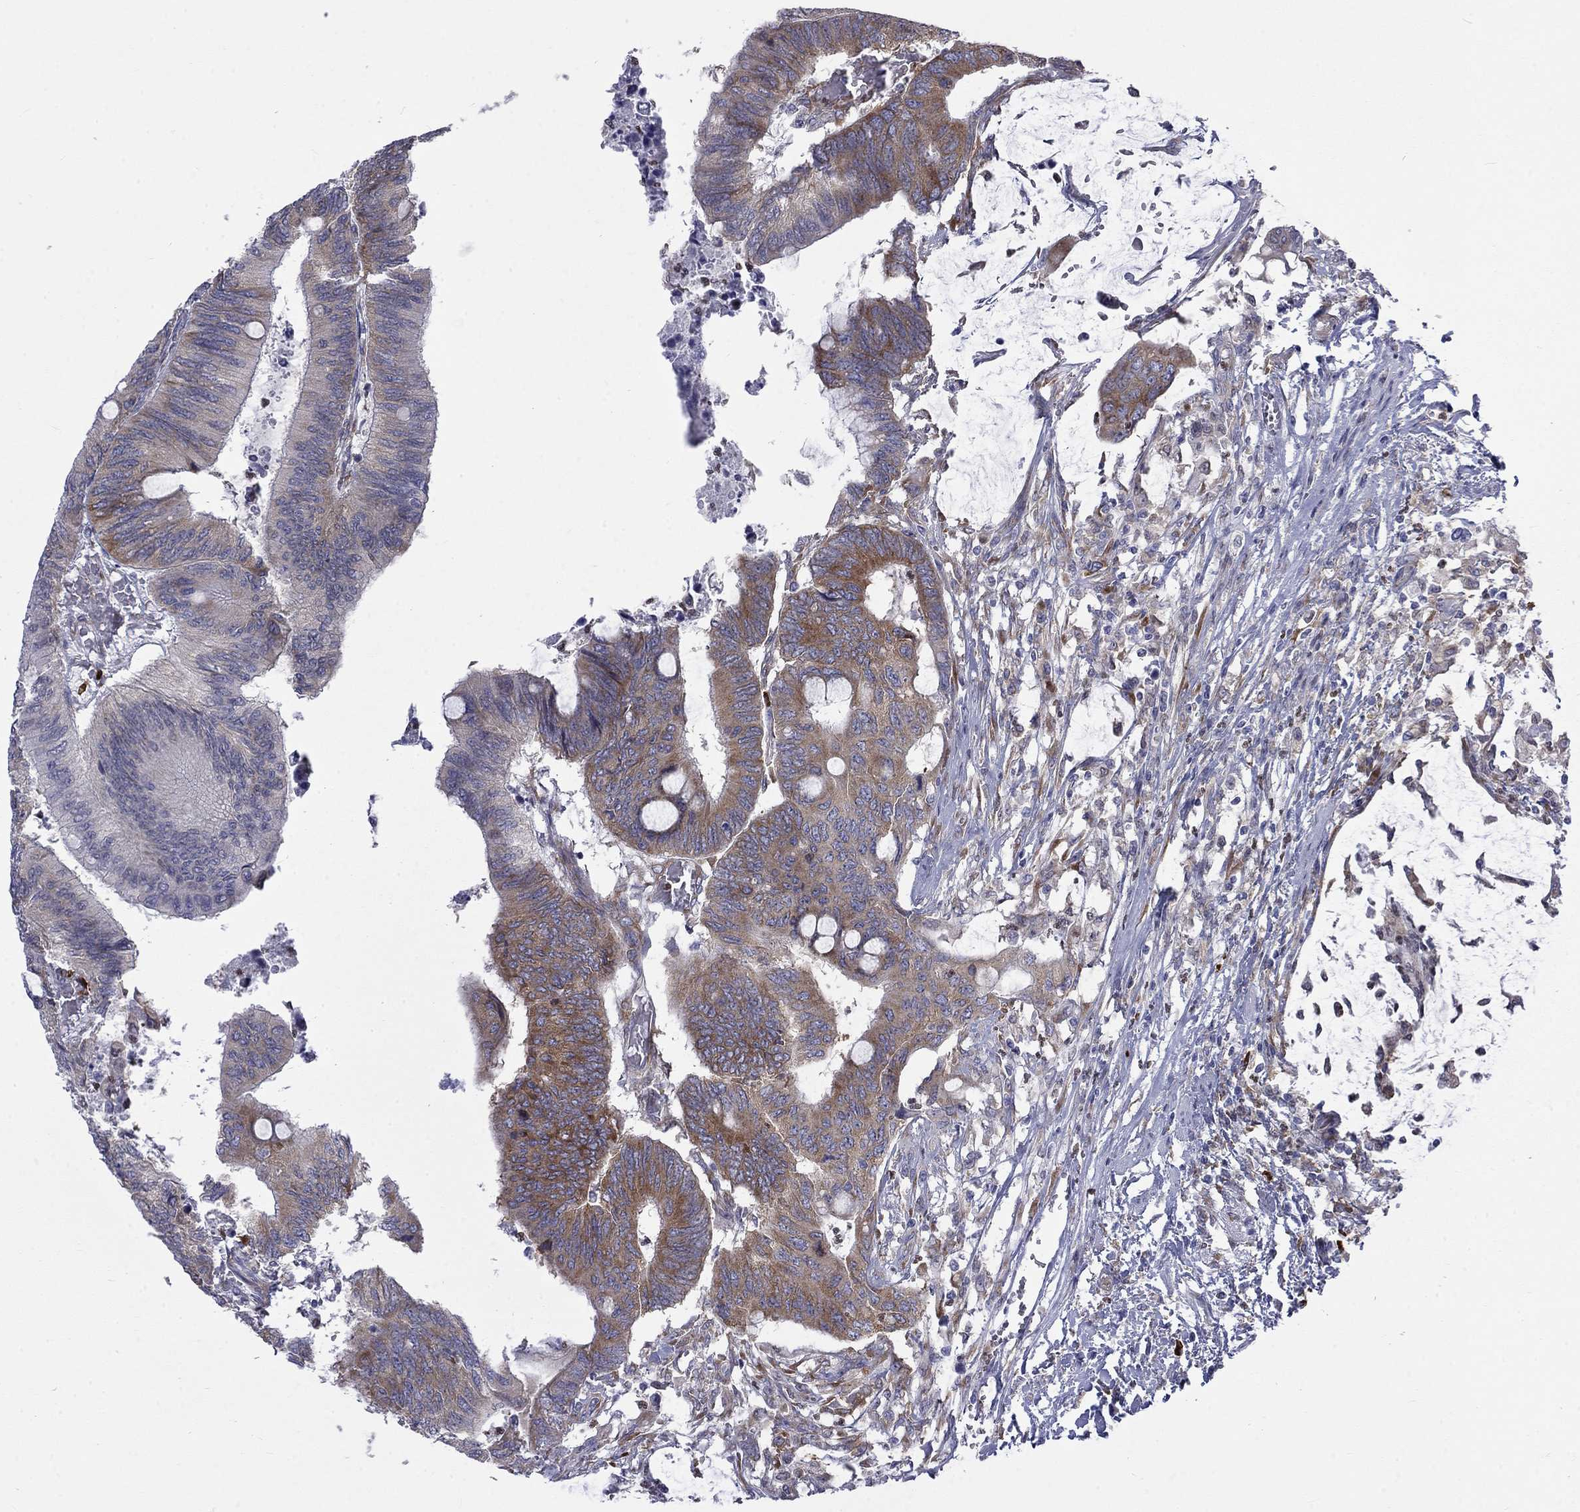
{"staining": {"intensity": "moderate", "quantity": "25%-75%", "location": "cytoplasmic/membranous"}, "tissue": "colorectal cancer", "cell_type": "Tumor cells", "image_type": "cancer", "snomed": [{"axis": "morphology", "description": "Normal tissue, NOS"}, {"axis": "morphology", "description": "Adenocarcinoma, NOS"}, {"axis": "topography", "description": "Rectum"}, {"axis": "topography", "description": "Peripheral nerve tissue"}], "caption": "Immunohistochemistry (DAB) staining of human adenocarcinoma (colorectal) exhibits moderate cytoplasmic/membranous protein staining in approximately 25%-75% of tumor cells.", "gene": "PABPC4", "patient": {"sex": "male", "age": 92}}